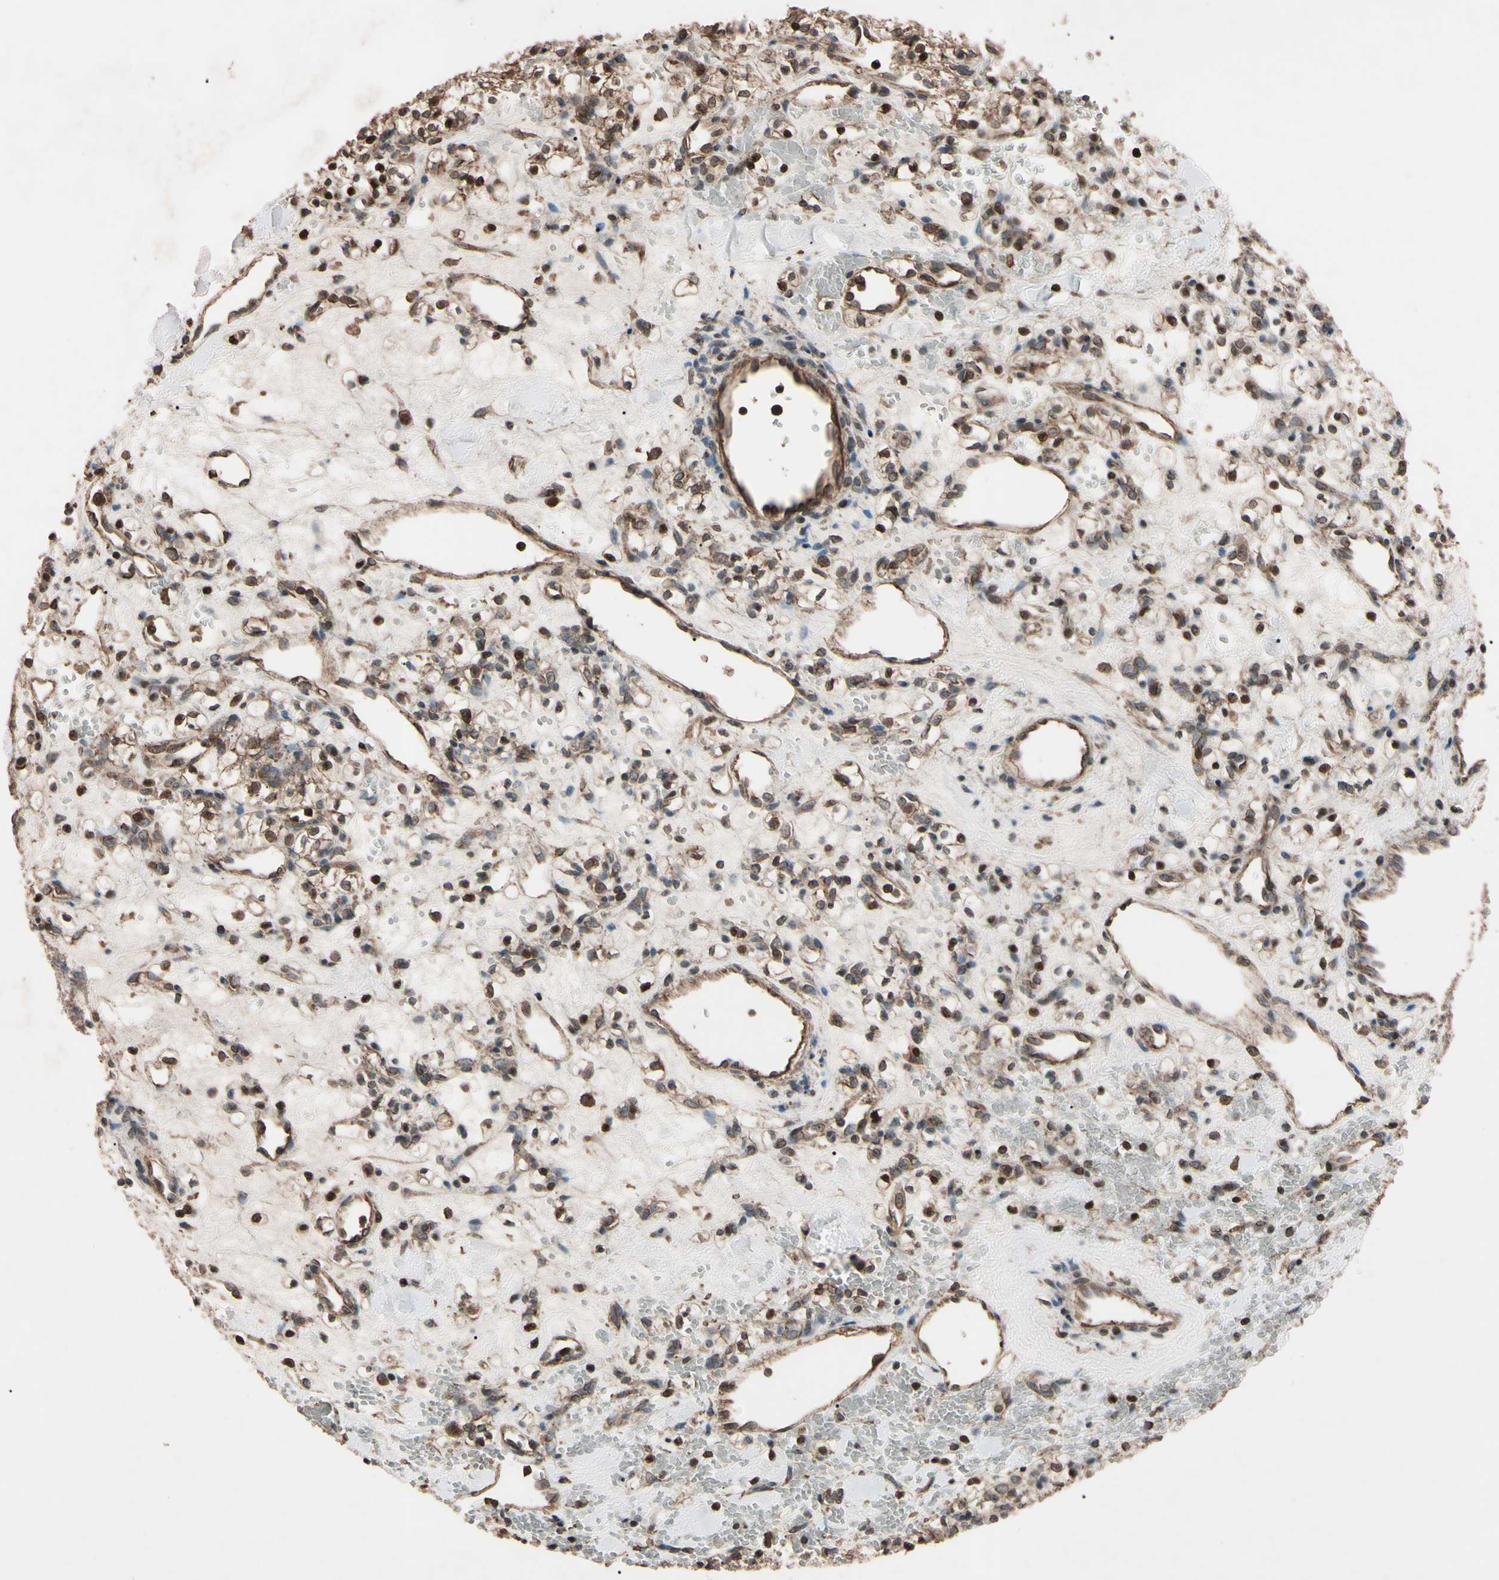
{"staining": {"intensity": "moderate", "quantity": ">75%", "location": "nuclear"}, "tissue": "renal cancer", "cell_type": "Tumor cells", "image_type": "cancer", "snomed": [{"axis": "morphology", "description": "Adenocarcinoma, NOS"}, {"axis": "topography", "description": "Kidney"}], "caption": "Brown immunohistochemical staining in human renal cancer shows moderate nuclear positivity in approximately >75% of tumor cells. (brown staining indicates protein expression, while blue staining denotes nuclei).", "gene": "TNFRSF1A", "patient": {"sex": "female", "age": 60}}